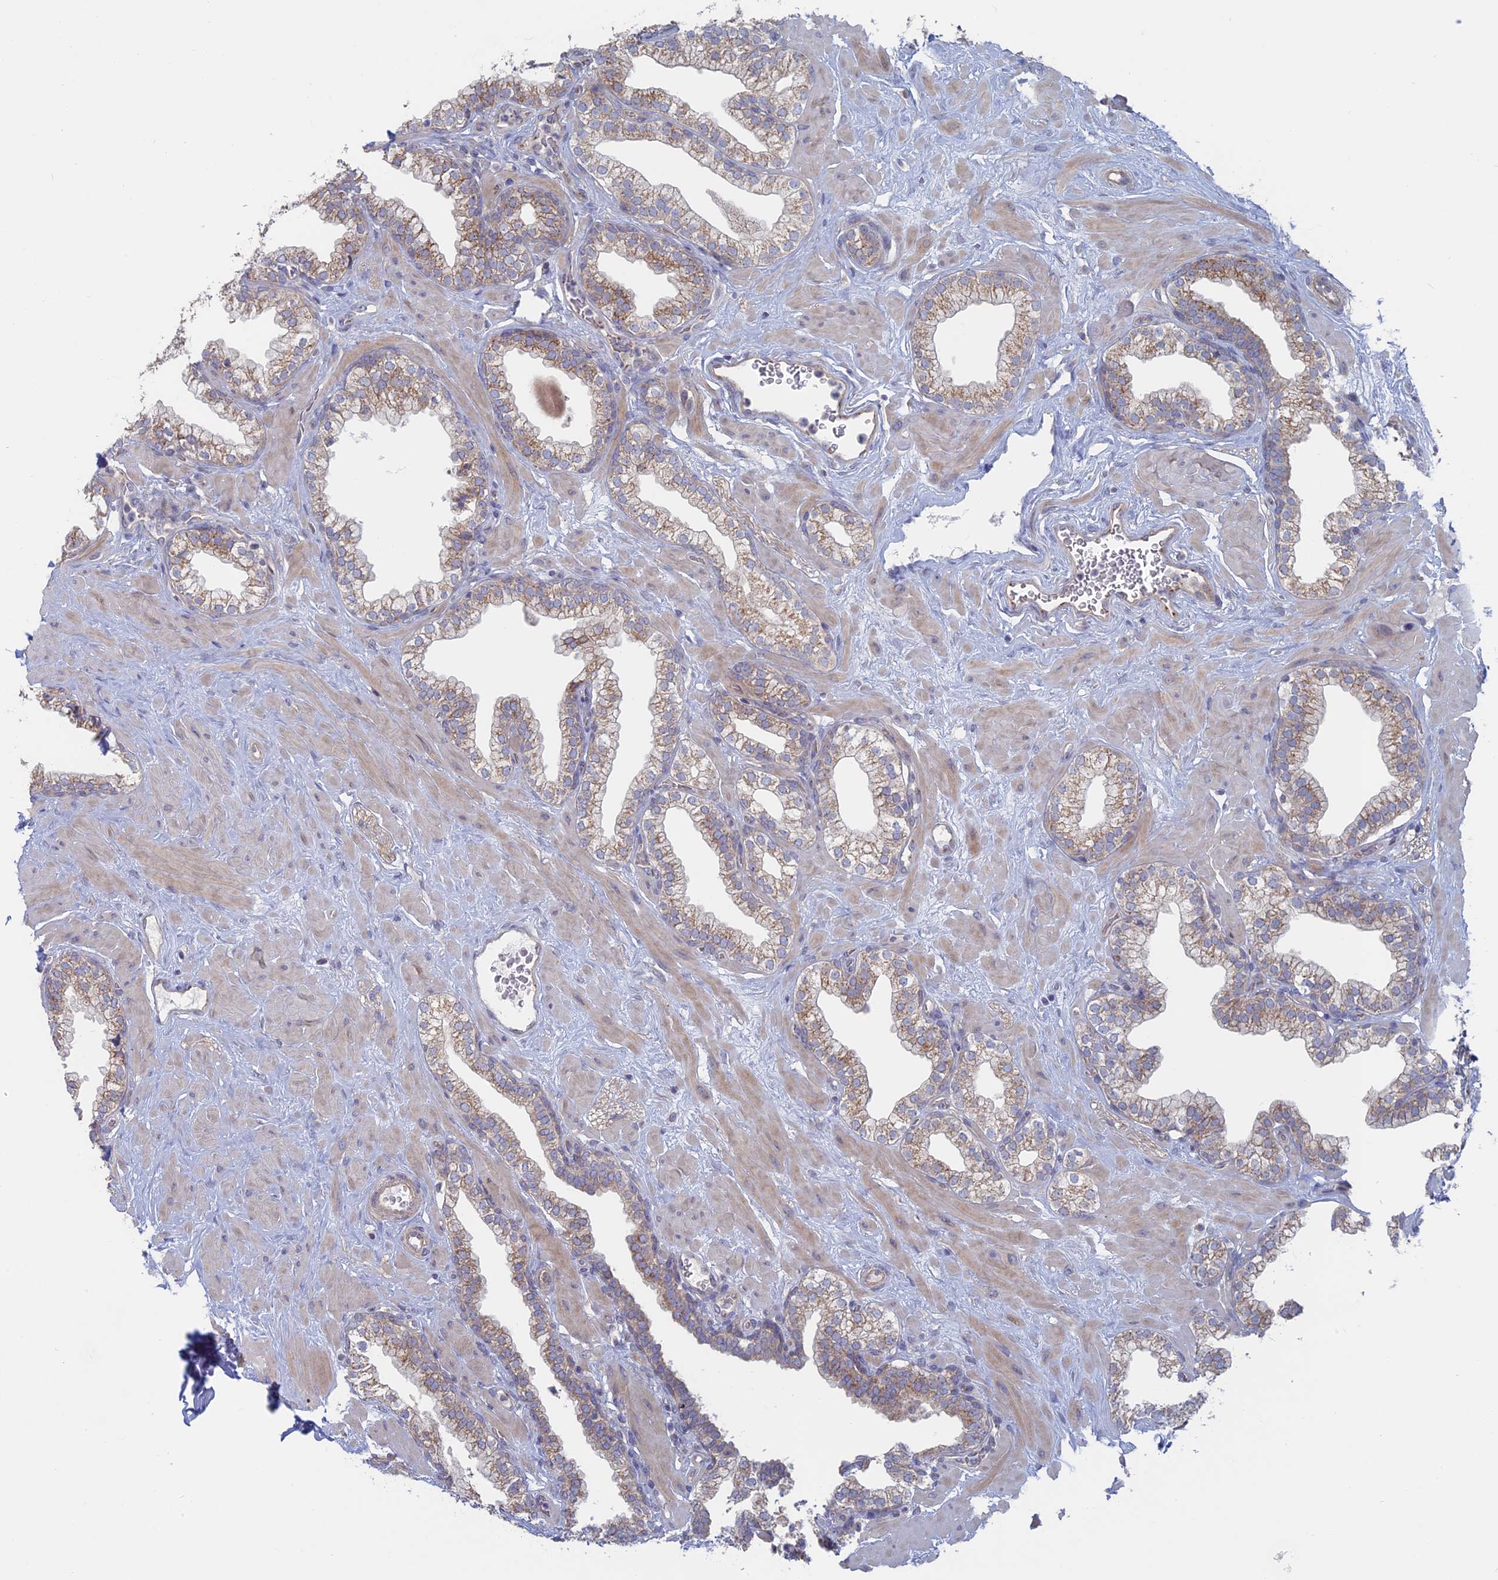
{"staining": {"intensity": "moderate", "quantity": "25%-75%", "location": "cytoplasmic/membranous"}, "tissue": "prostate", "cell_type": "Glandular cells", "image_type": "normal", "snomed": [{"axis": "morphology", "description": "Normal tissue, NOS"}, {"axis": "morphology", "description": "Urothelial carcinoma, Low grade"}, {"axis": "topography", "description": "Urinary bladder"}, {"axis": "topography", "description": "Prostate"}], "caption": "High-magnification brightfield microscopy of benign prostate stained with DAB (3,3'-diaminobenzidine) (brown) and counterstained with hematoxylin (blue). glandular cells exhibit moderate cytoplasmic/membranous staining is appreciated in about25%-75% of cells.", "gene": "TBC1D30", "patient": {"sex": "male", "age": 60}}